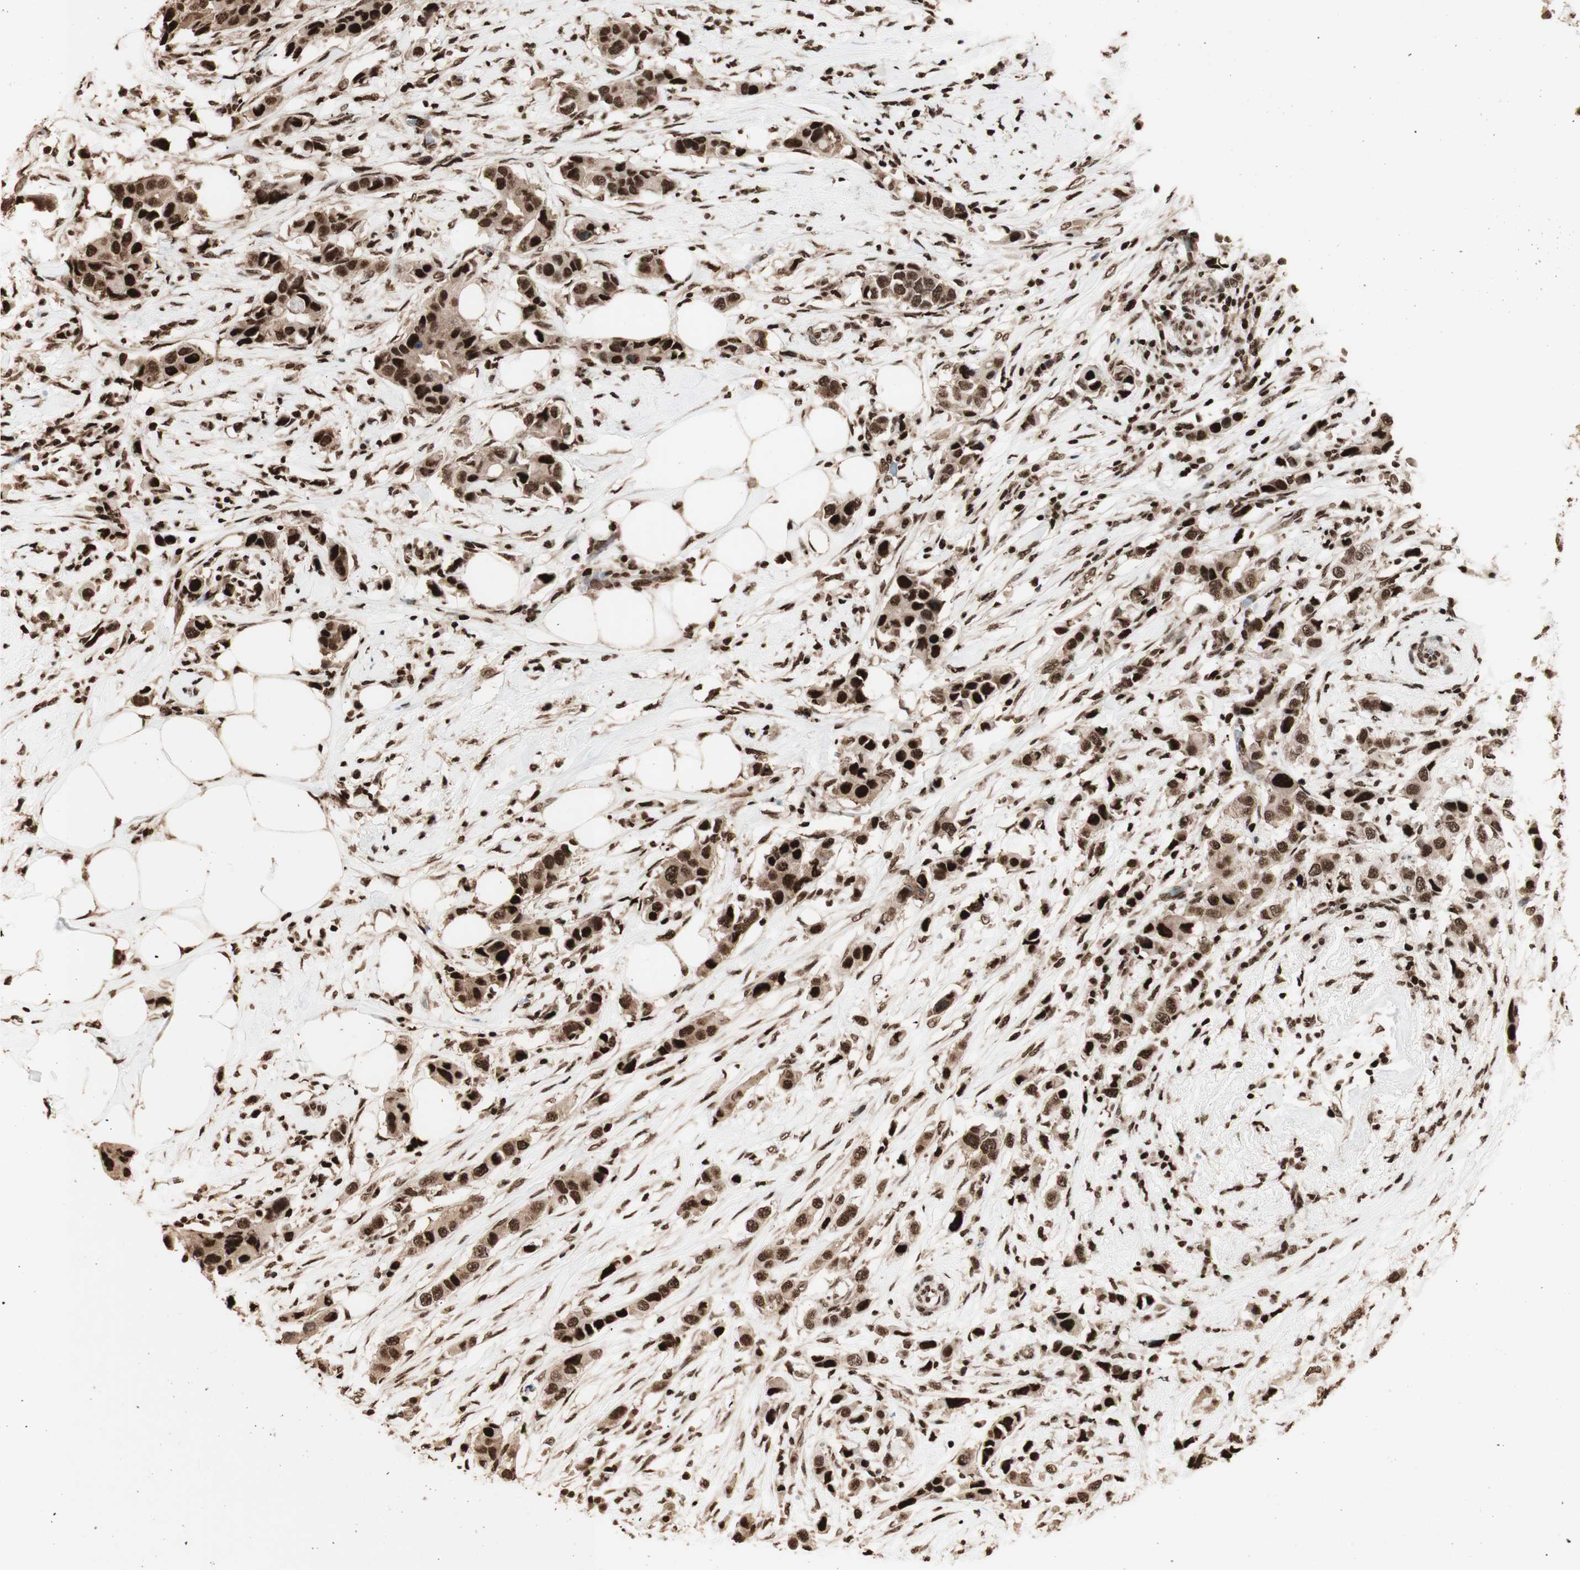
{"staining": {"intensity": "strong", "quantity": ">75%", "location": "cytoplasmic/membranous,nuclear"}, "tissue": "breast cancer", "cell_type": "Tumor cells", "image_type": "cancer", "snomed": [{"axis": "morphology", "description": "Normal tissue, NOS"}, {"axis": "morphology", "description": "Duct carcinoma"}, {"axis": "topography", "description": "Breast"}], "caption": "Approximately >75% of tumor cells in breast cancer (invasive ductal carcinoma) demonstrate strong cytoplasmic/membranous and nuclear protein positivity as visualized by brown immunohistochemical staining.", "gene": "HNRNPA2B1", "patient": {"sex": "female", "age": 50}}